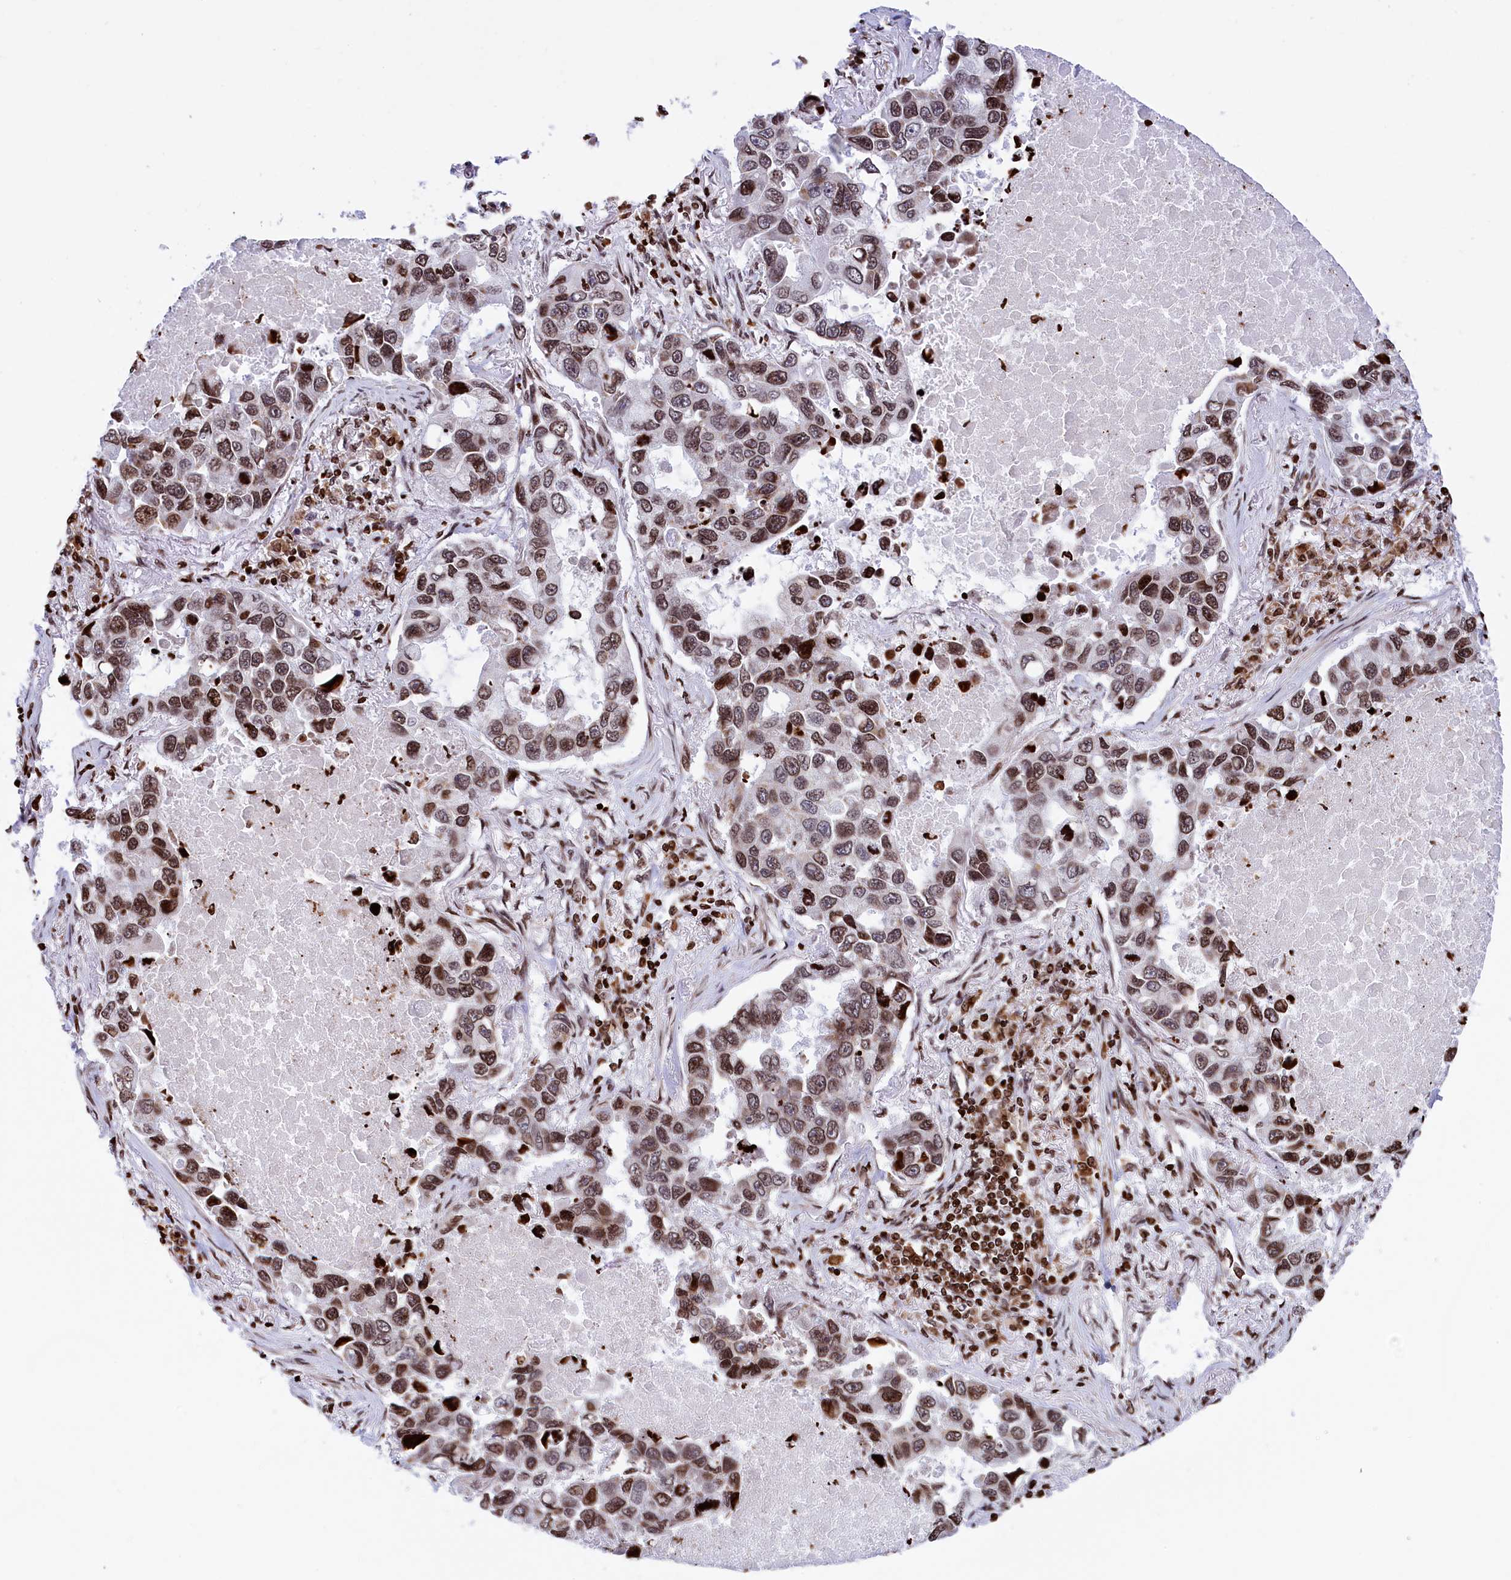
{"staining": {"intensity": "moderate", "quantity": ">75%", "location": "nuclear"}, "tissue": "lung cancer", "cell_type": "Tumor cells", "image_type": "cancer", "snomed": [{"axis": "morphology", "description": "Adenocarcinoma, NOS"}, {"axis": "topography", "description": "Lung"}], "caption": "Human lung cancer stained with a brown dye demonstrates moderate nuclear positive staining in about >75% of tumor cells.", "gene": "TIMM29", "patient": {"sex": "male", "age": 64}}